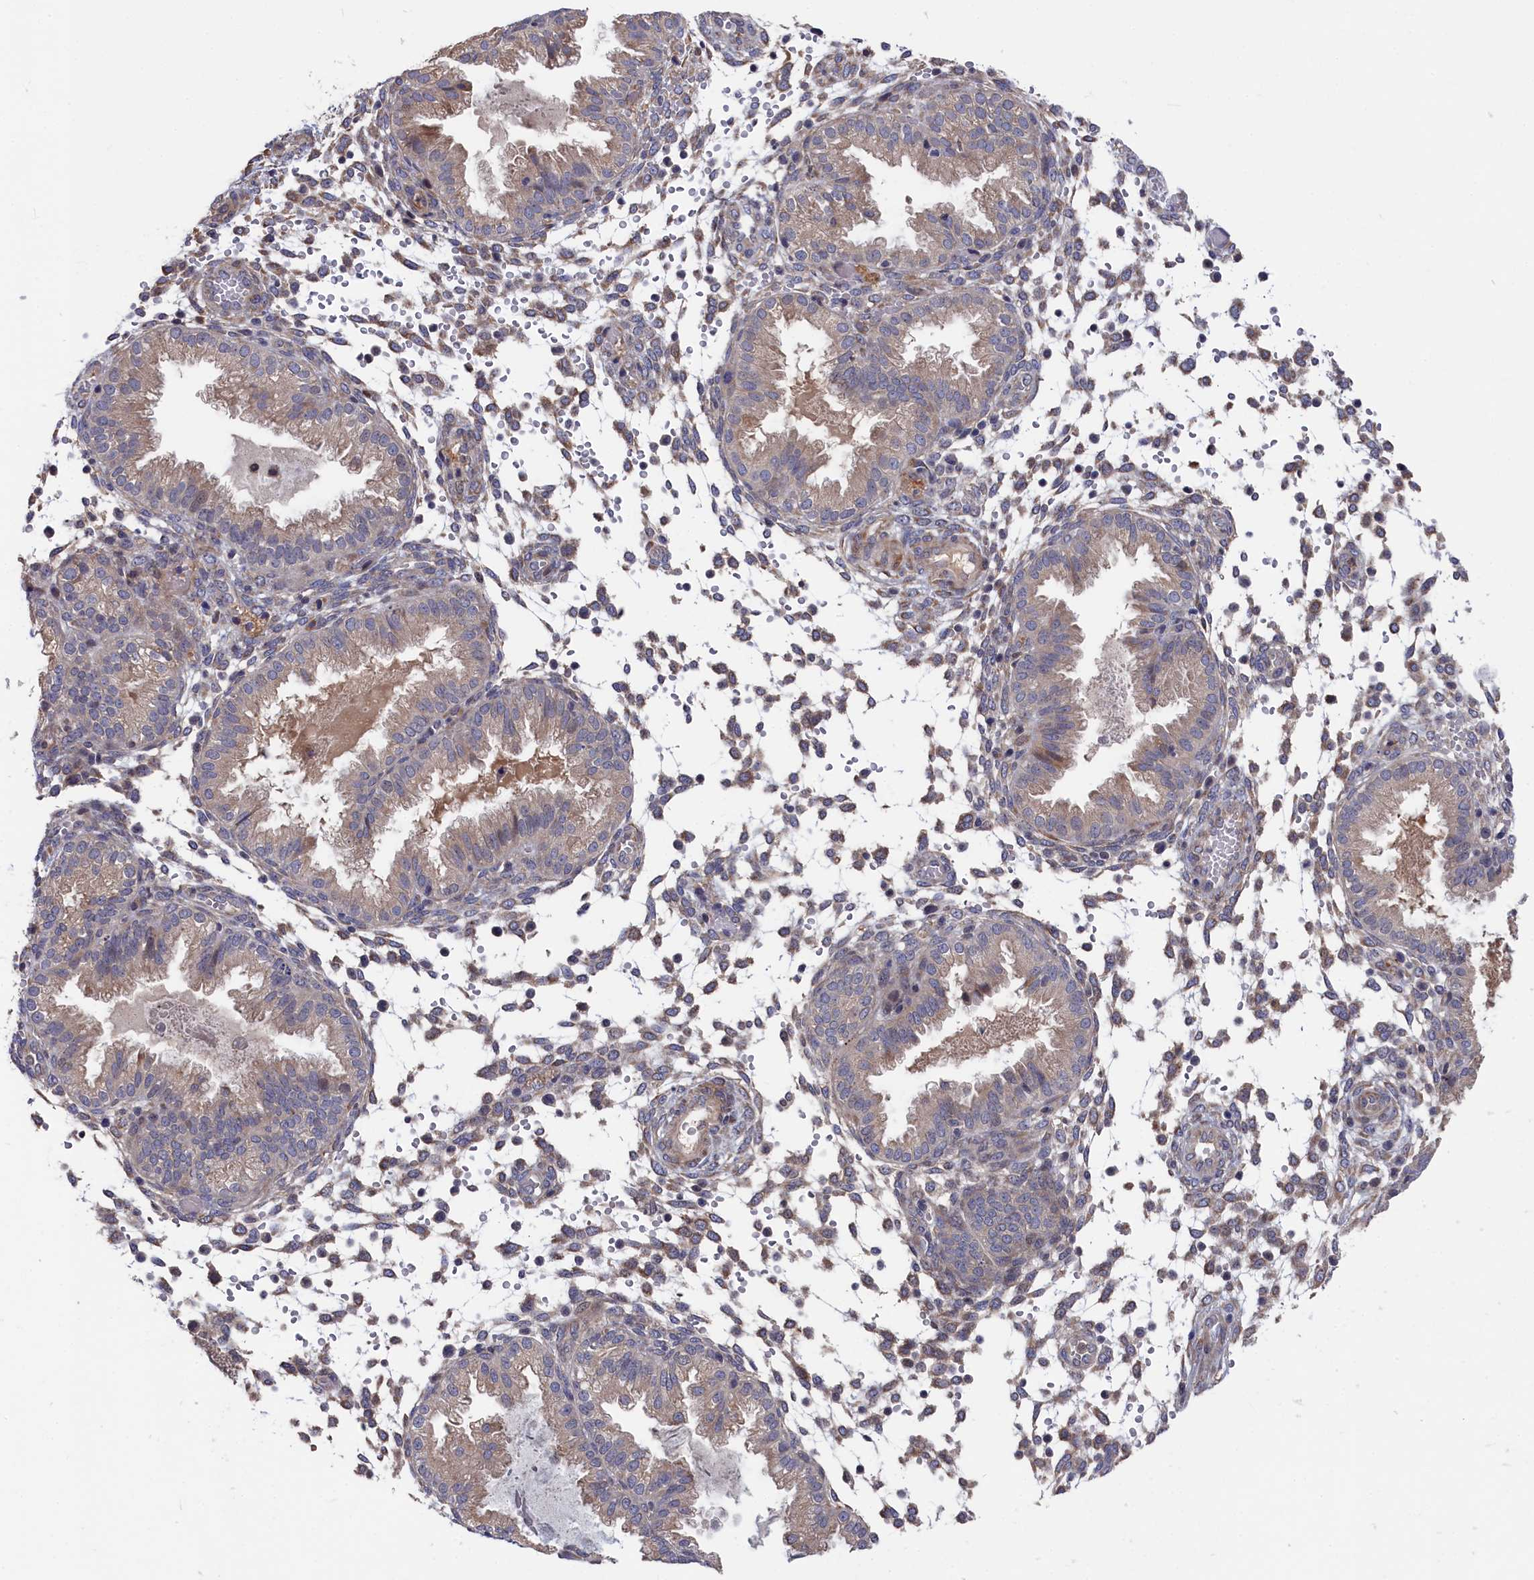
{"staining": {"intensity": "weak", "quantity": "25%-75%", "location": "cytoplasmic/membranous"}, "tissue": "endometrium", "cell_type": "Cells in endometrial stroma", "image_type": "normal", "snomed": [{"axis": "morphology", "description": "Normal tissue, NOS"}, {"axis": "topography", "description": "Endometrium"}], "caption": "High-power microscopy captured an immunohistochemistry (IHC) image of unremarkable endometrium, revealing weak cytoplasmic/membranous staining in approximately 25%-75% of cells in endometrial stroma.", "gene": "CYB5D2", "patient": {"sex": "female", "age": 33}}